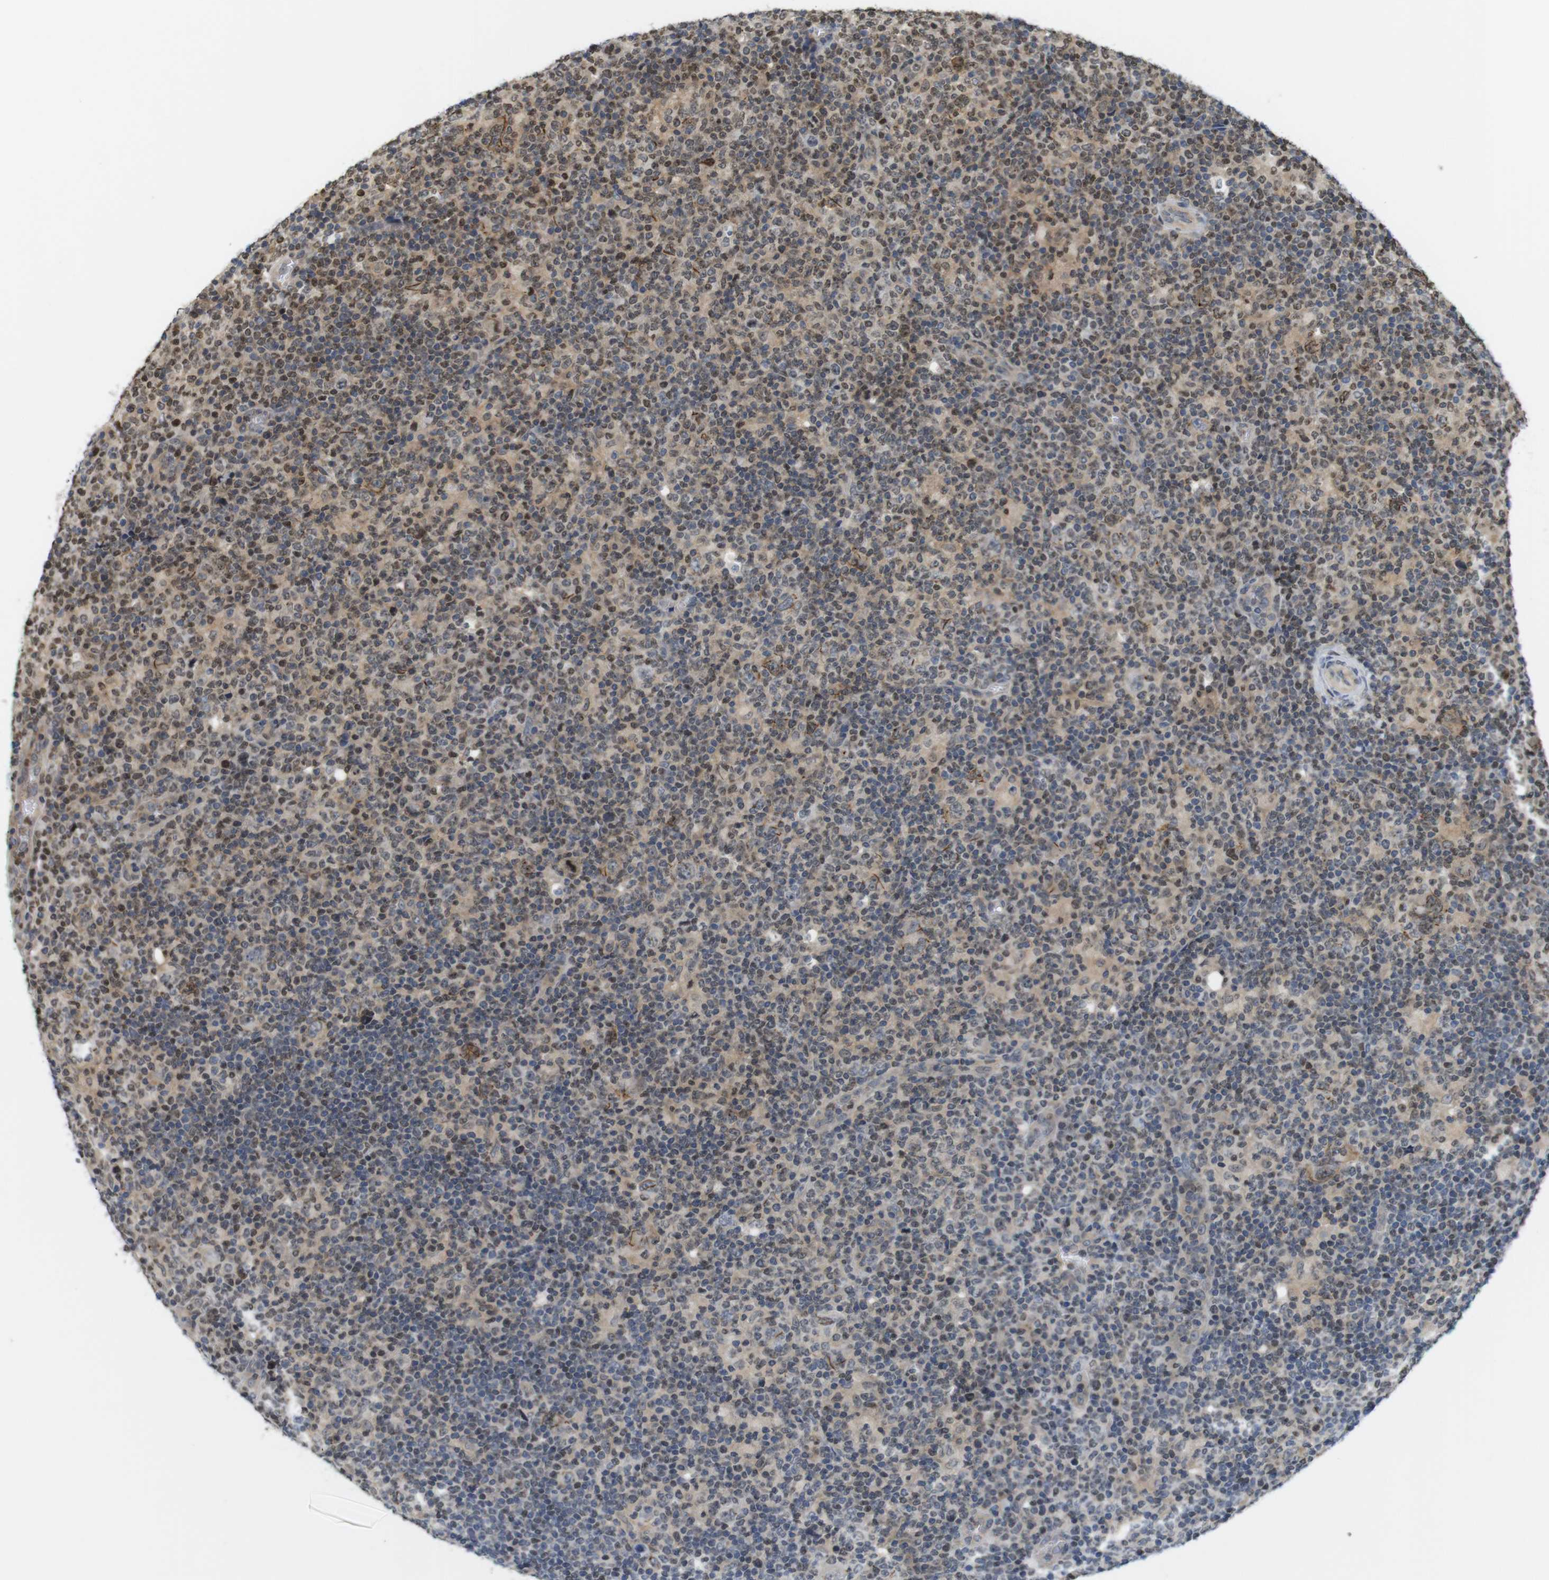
{"staining": {"intensity": "negative", "quantity": "none", "location": "none"}, "tissue": "lymphoma", "cell_type": "Tumor cells", "image_type": "cancer", "snomed": [{"axis": "morphology", "description": "Hodgkin's disease, NOS"}, {"axis": "topography", "description": "Lymph node"}], "caption": "High magnification brightfield microscopy of Hodgkin's disease stained with DAB (3,3'-diaminobenzidine) (brown) and counterstained with hematoxylin (blue): tumor cells show no significant expression.", "gene": "MBD1", "patient": {"sex": "female", "age": 57}}